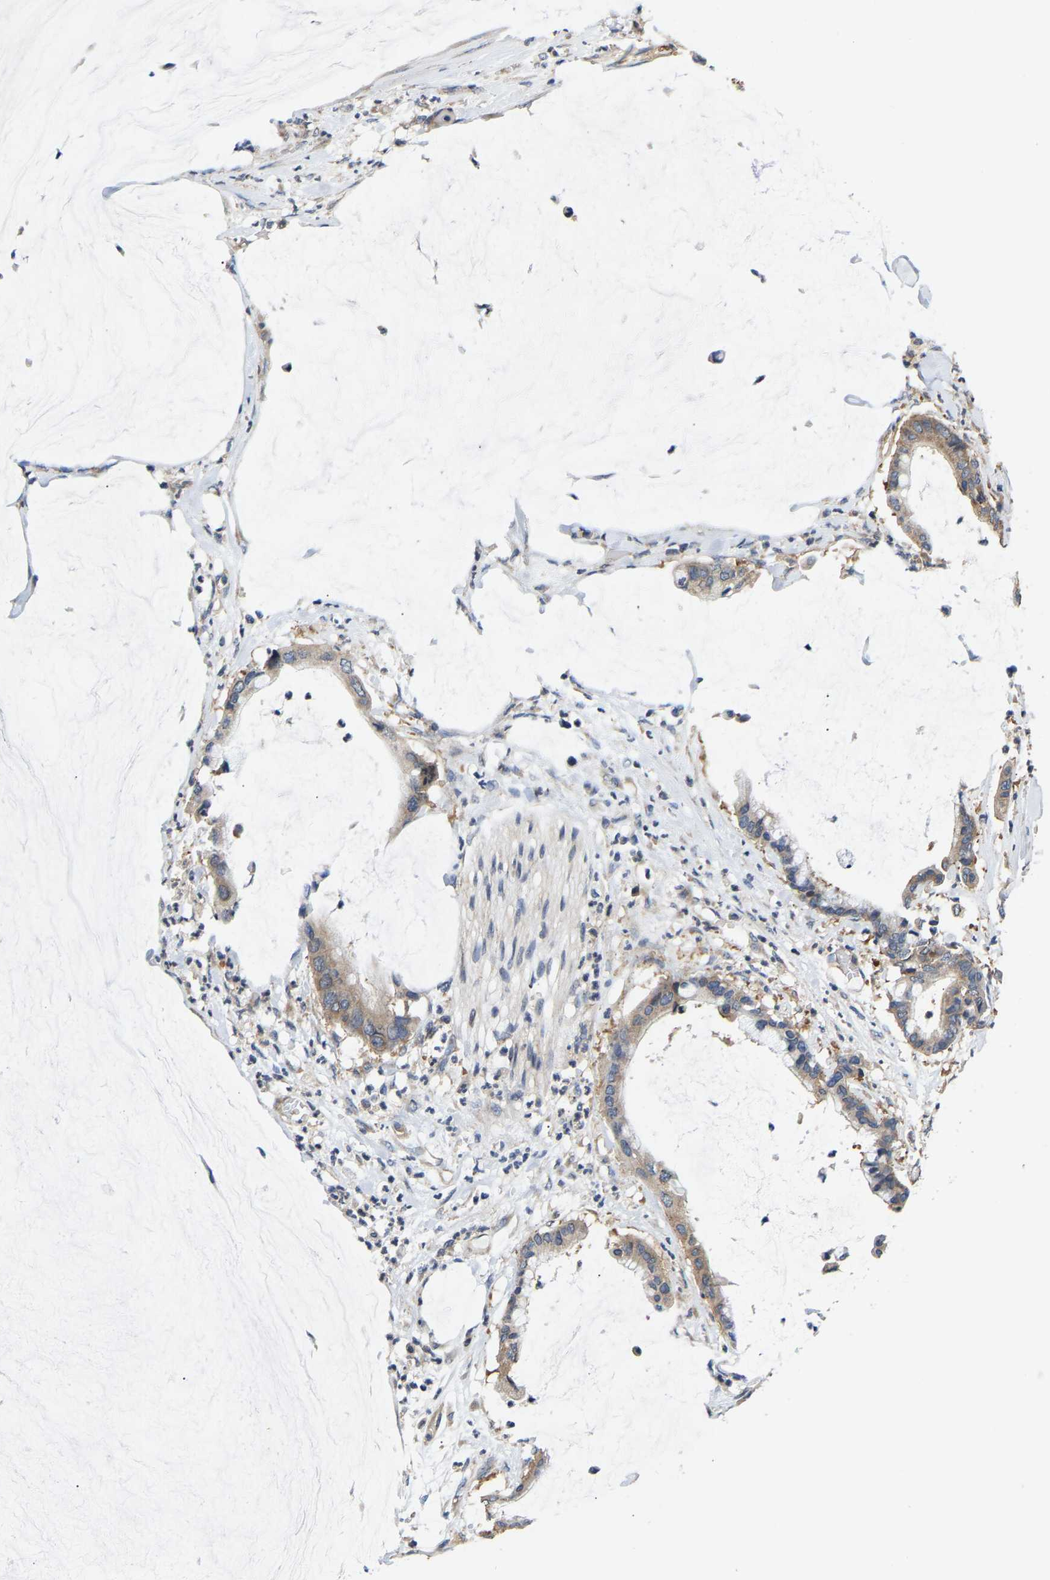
{"staining": {"intensity": "weak", "quantity": ">75%", "location": "cytoplasmic/membranous"}, "tissue": "pancreatic cancer", "cell_type": "Tumor cells", "image_type": "cancer", "snomed": [{"axis": "morphology", "description": "Adenocarcinoma, NOS"}, {"axis": "topography", "description": "Pancreas"}], "caption": "Pancreatic cancer (adenocarcinoma) stained for a protein reveals weak cytoplasmic/membranous positivity in tumor cells. (brown staining indicates protein expression, while blue staining denotes nuclei).", "gene": "AIMP2", "patient": {"sex": "male", "age": 41}}